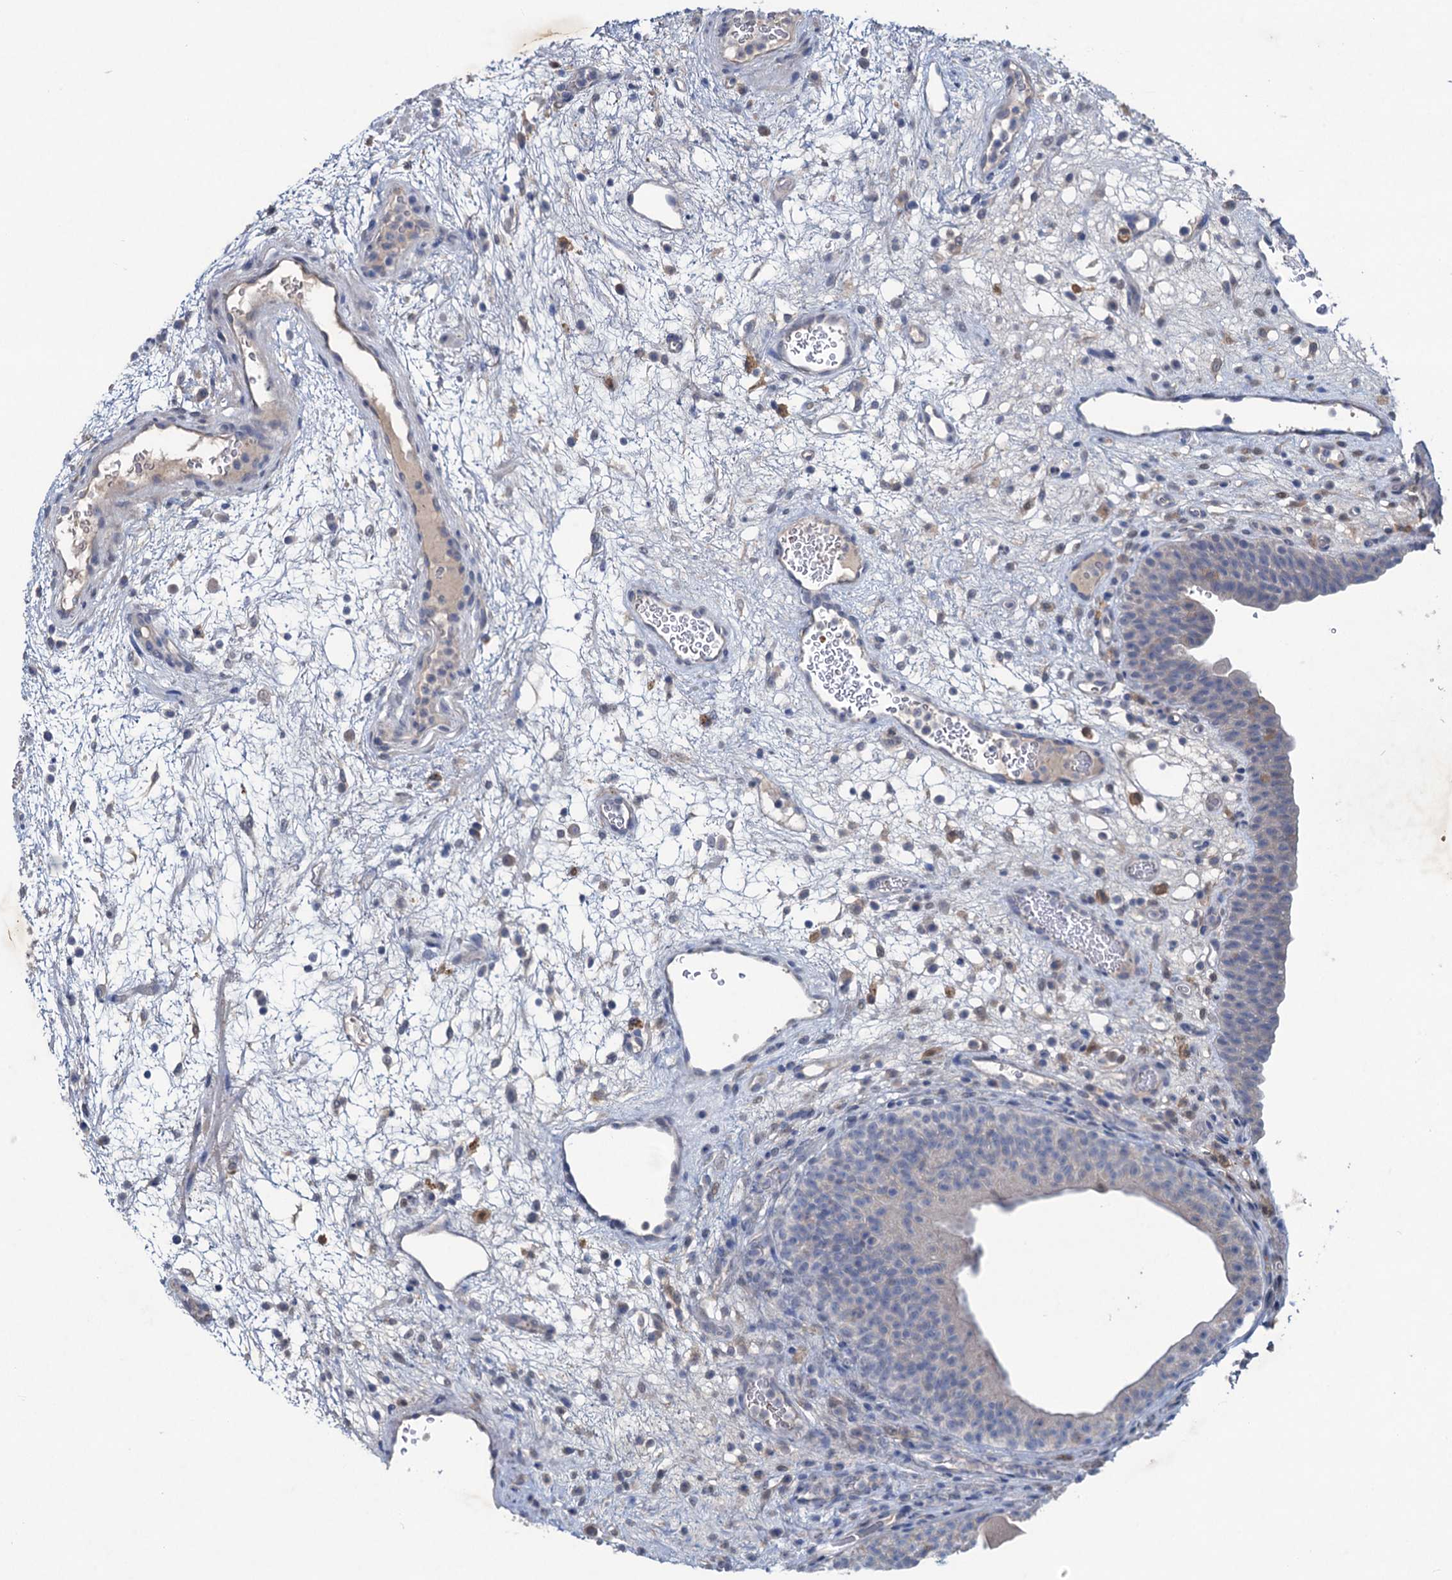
{"staining": {"intensity": "negative", "quantity": "none", "location": "none"}, "tissue": "urinary bladder", "cell_type": "Urothelial cells", "image_type": "normal", "snomed": [{"axis": "morphology", "description": "Normal tissue, NOS"}, {"axis": "topography", "description": "Urinary bladder"}], "caption": "Immunohistochemical staining of benign urinary bladder shows no significant staining in urothelial cells.", "gene": "RTKN2", "patient": {"sex": "male", "age": 71}}